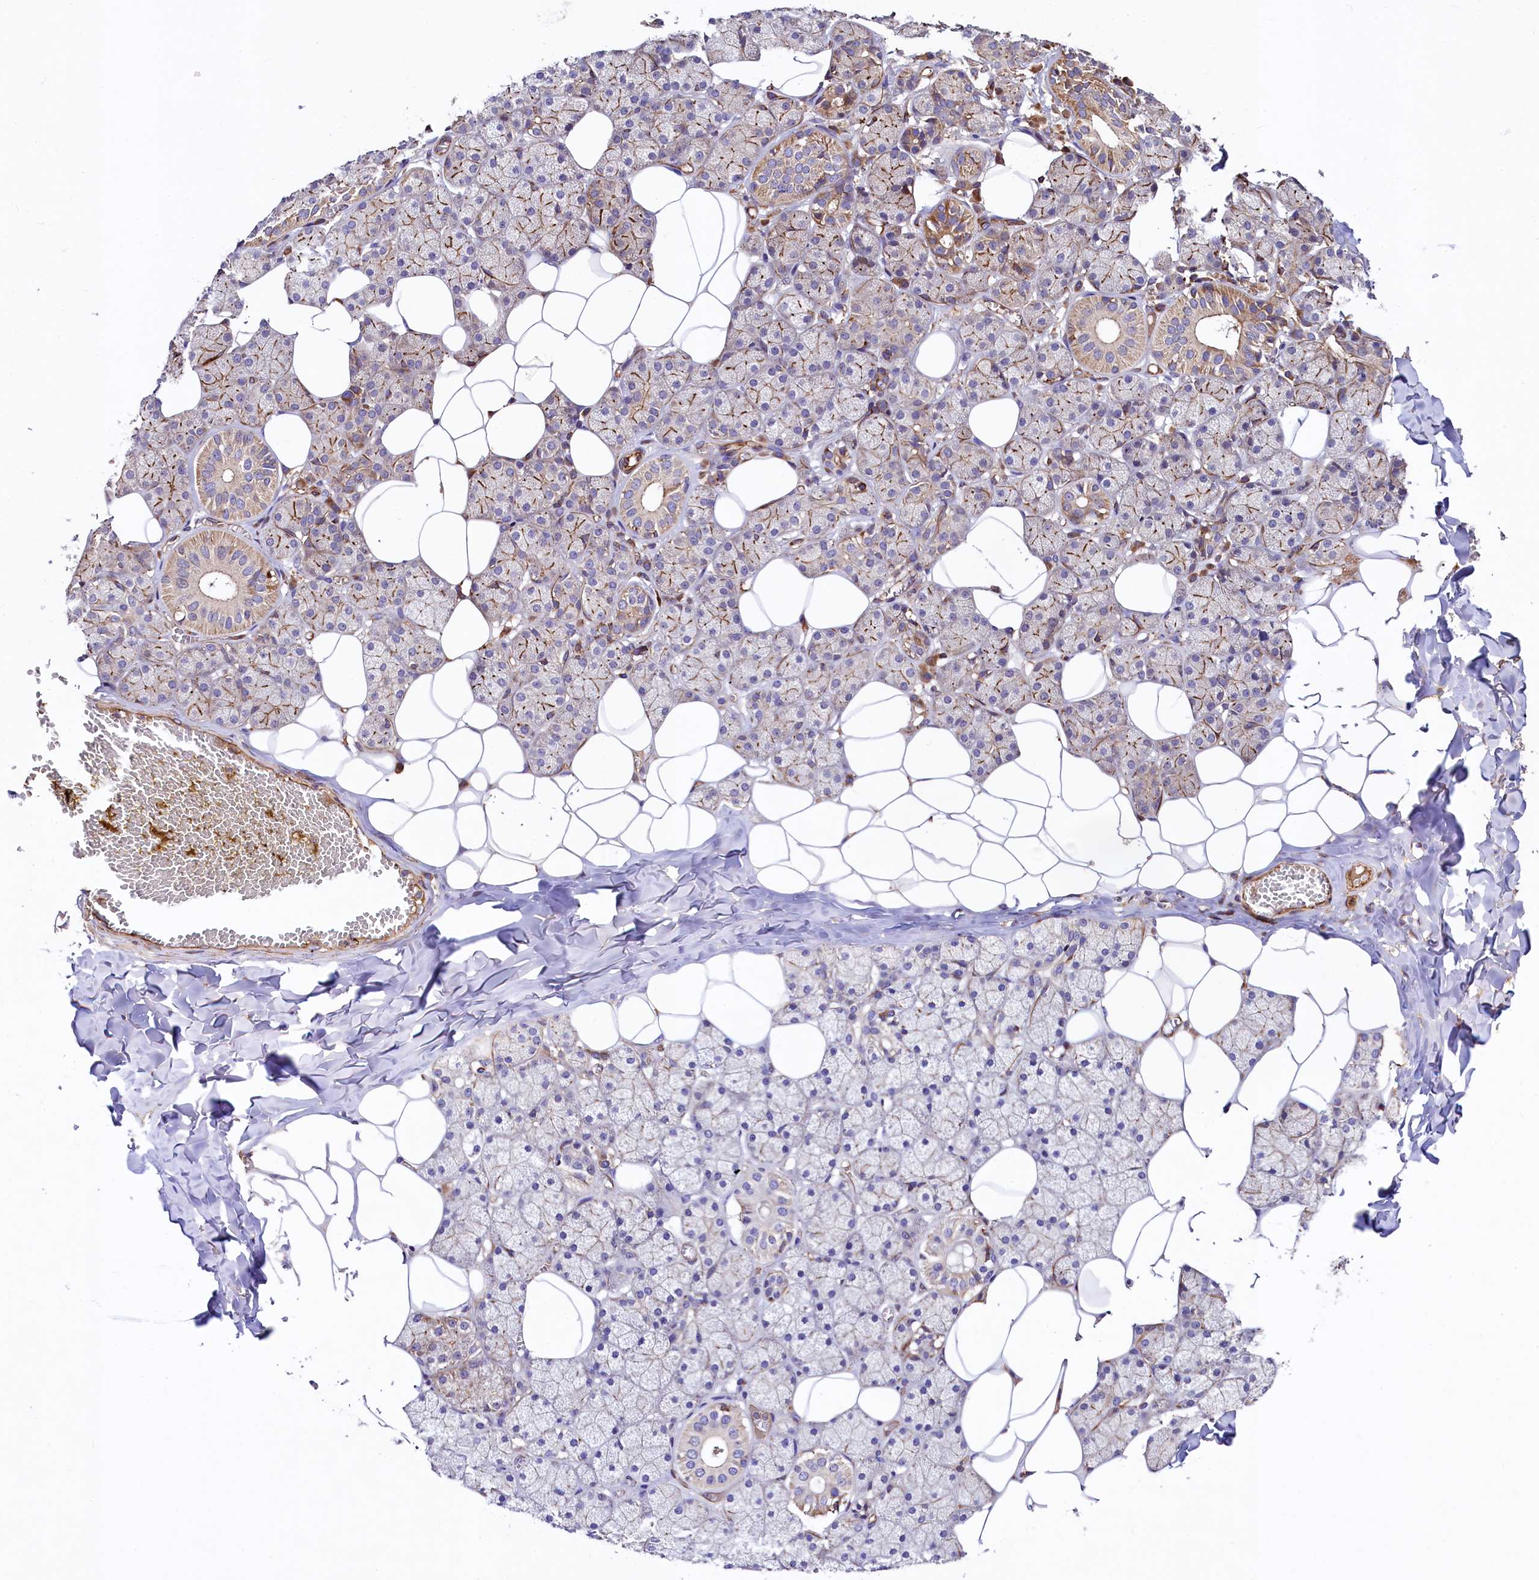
{"staining": {"intensity": "moderate", "quantity": "25%-75%", "location": "cytoplasmic/membranous"}, "tissue": "salivary gland", "cell_type": "Glandular cells", "image_type": "normal", "snomed": [{"axis": "morphology", "description": "Normal tissue, NOS"}, {"axis": "topography", "description": "Salivary gland"}], "caption": "Moderate cytoplasmic/membranous positivity for a protein is present in about 25%-75% of glandular cells of unremarkable salivary gland using immunohistochemistry.", "gene": "KLHDC4", "patient": {"sex": "female", "age": 33}}